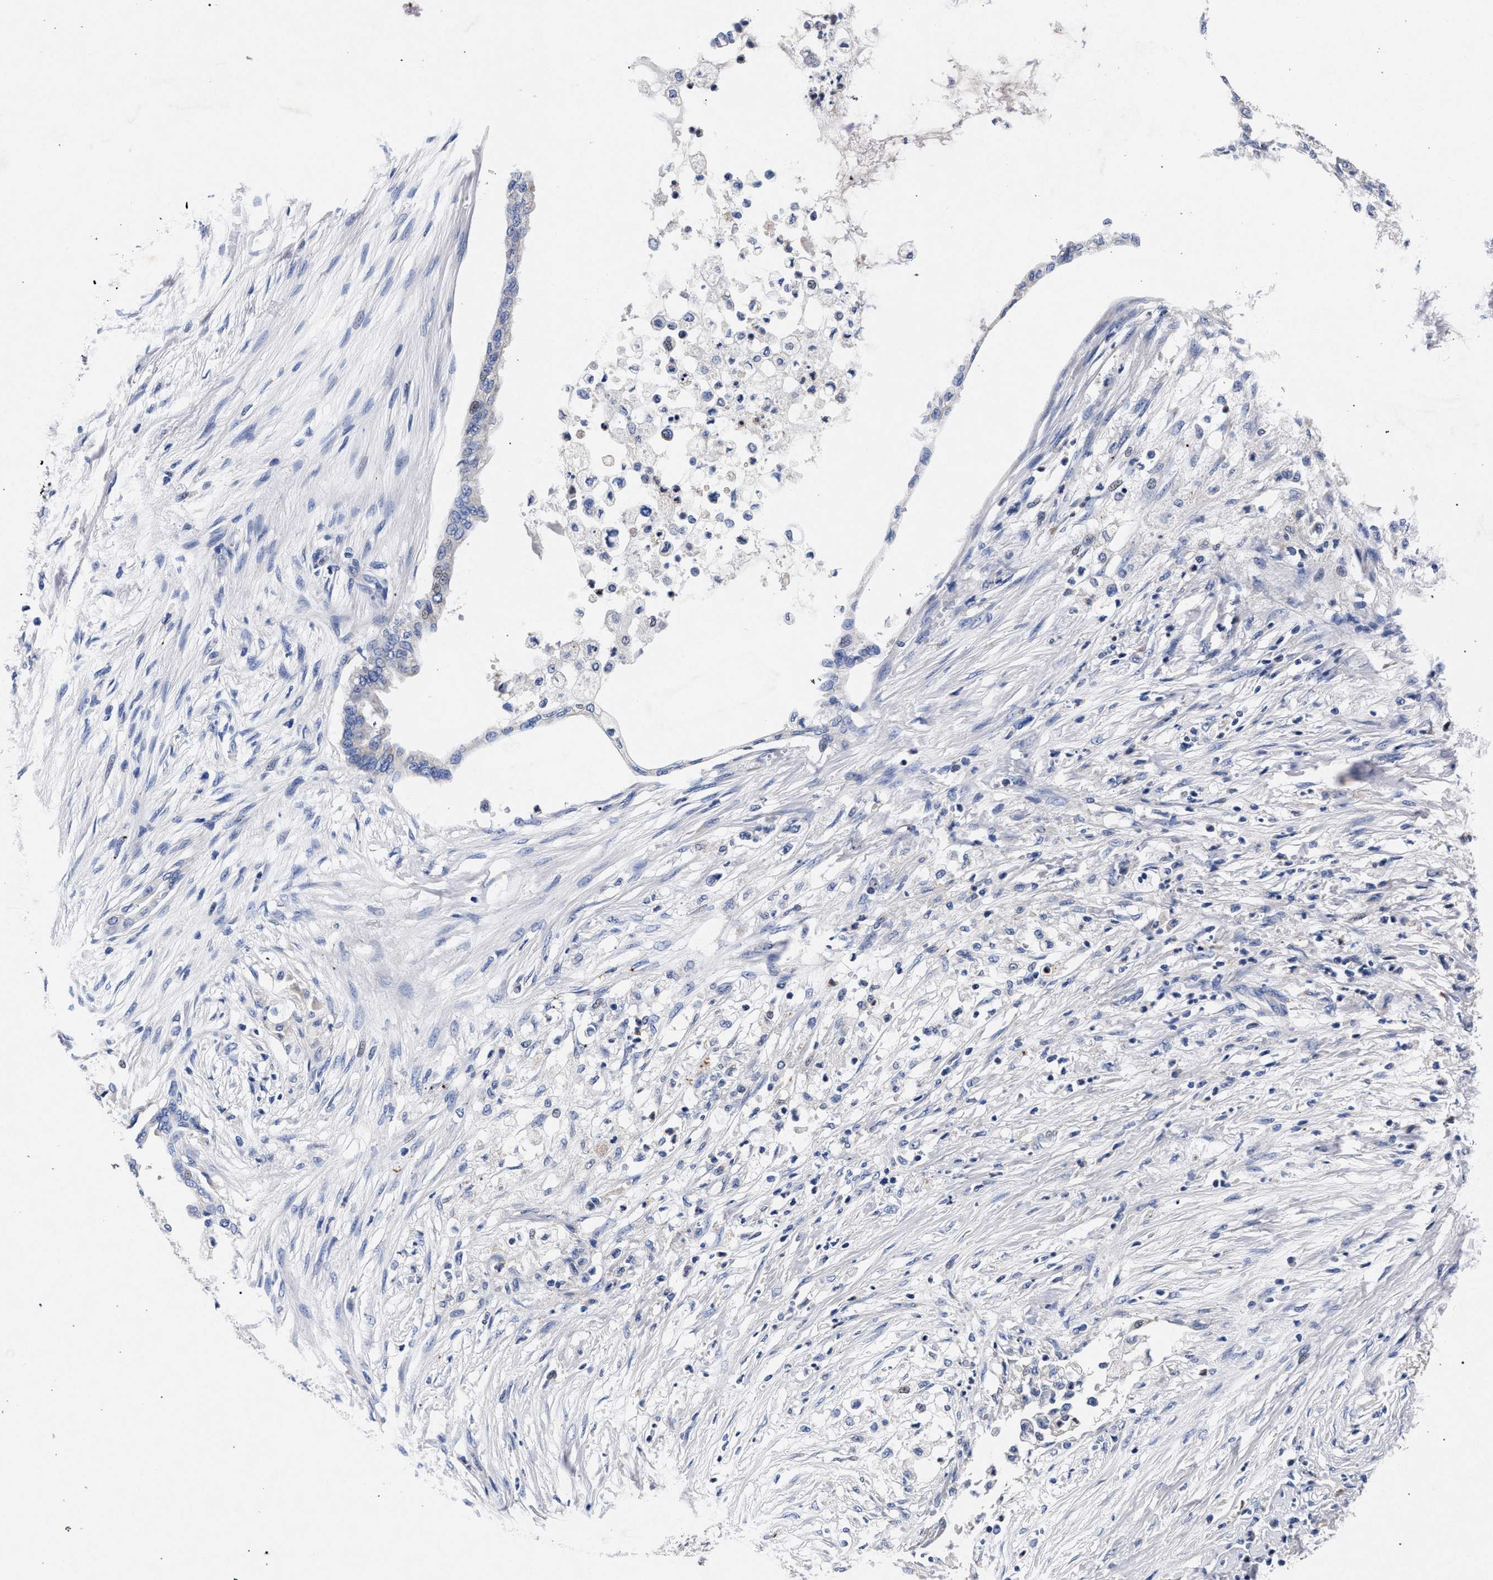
{"staining": {"intensity": "negative", "quantity": "none", "location": "none"}, "tissue": "pancreatic cancer", "cell_type": "Tumor cells", "image_type": "cancer", "snomed": [{"axis": "morphology", "description": "Normal tissue, NOS"}, {"axis": "morphology", "description": "Adenocarcinoma, NOS"}, {"axis": "topography", "description": "Pancreas"}, {"axis": "topography", "description": "Duodenum"}], "caption": "Pancreatic cancer (adenocarcinoma) stained for a protein using IHC exhibits no positivity tumor cells.", "gene": "HSD17B14", "patient": {"sex": "female", "age": 60}}